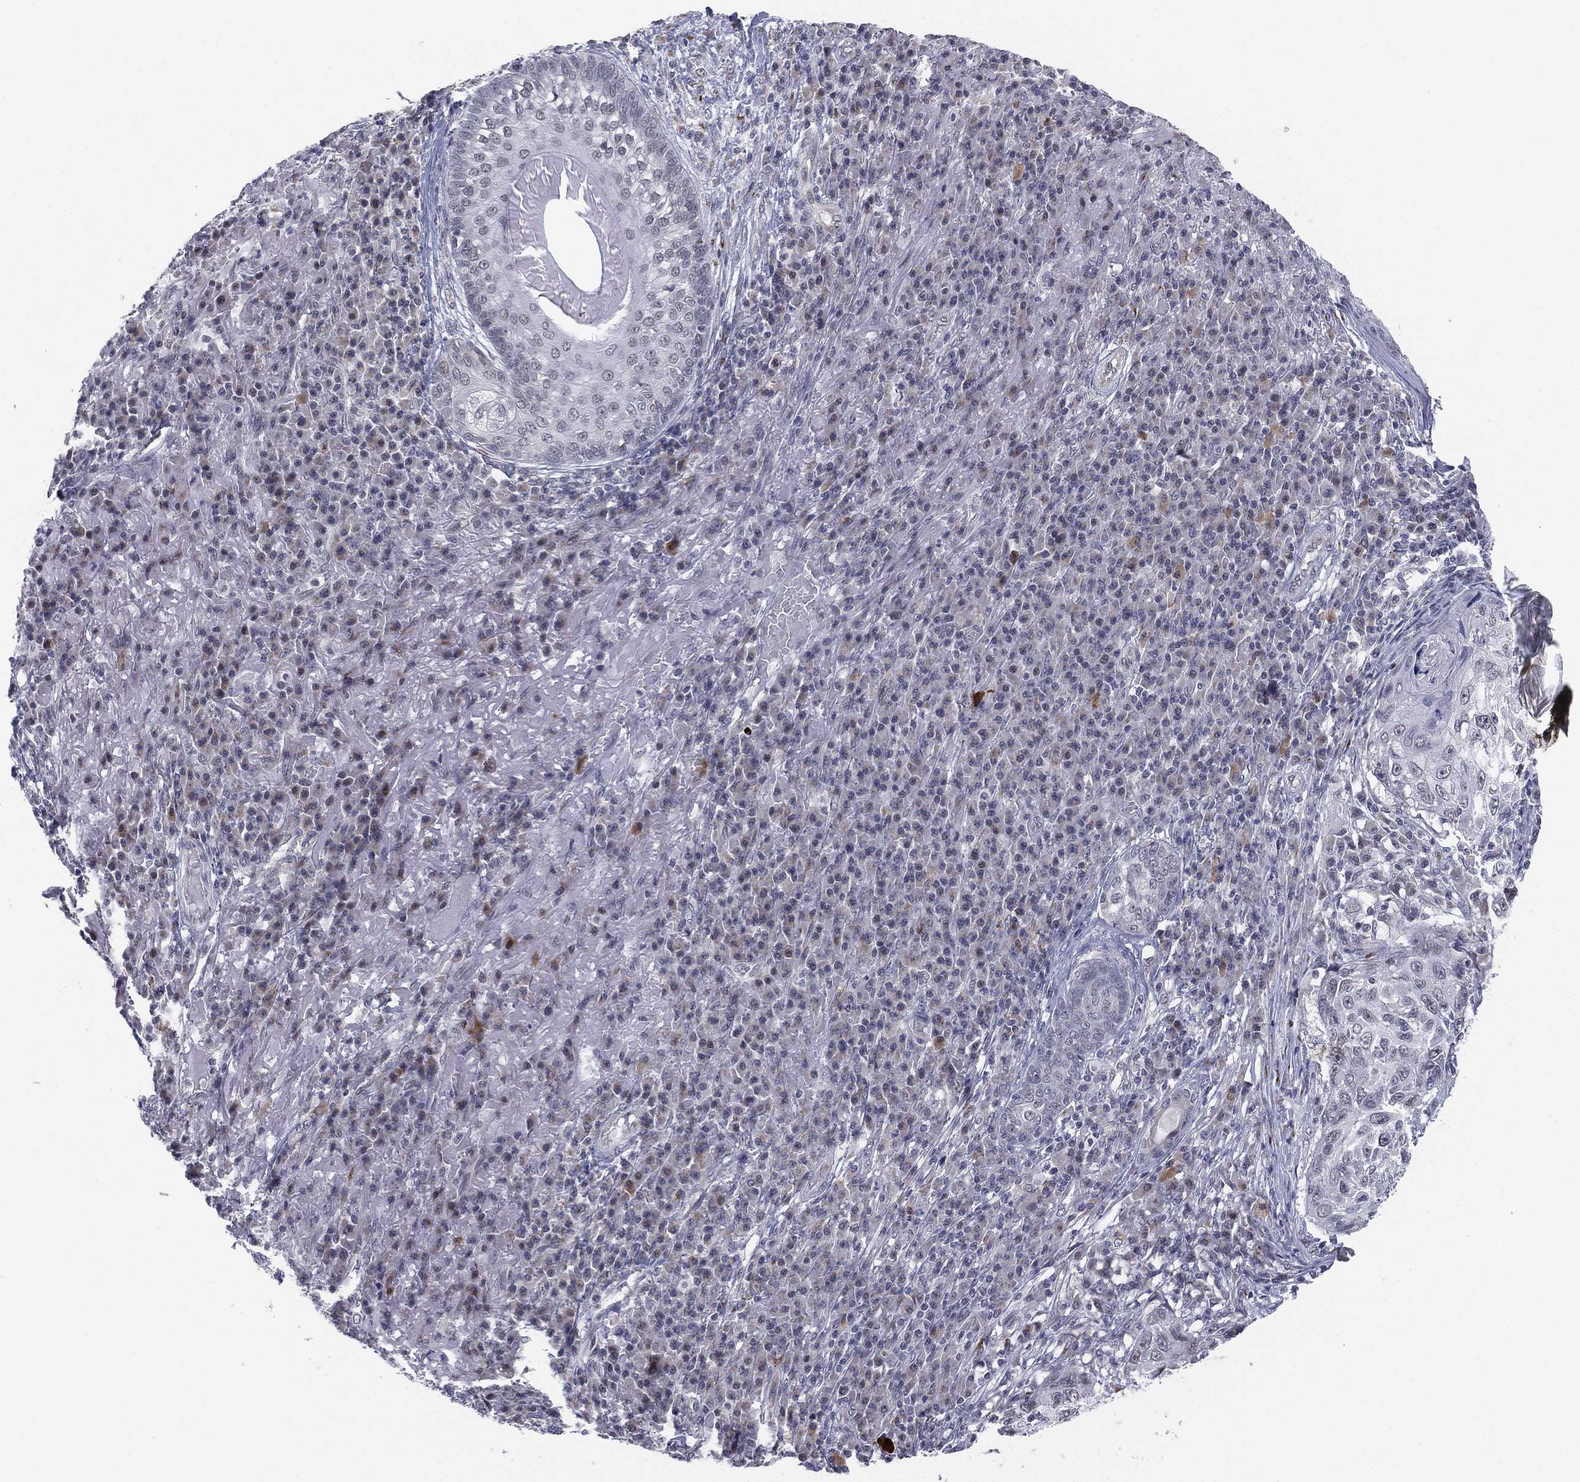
{"staining": {"intensity": "negative", "quantity": "none", "location": "none"}, "tissue": "skin cancer", "cell_type": "Tumor cells", "image_type": "cancer", "snomed": [{"axis": "morphology", "description": "Squamous cell carcinoma, NOS"}, {"axis": "topography", "description": "Skin"}], "caption": "Immunohistochemistry histopathology image of human squamous cell carcinoma (skin) stained for a protein (brown), which displays no expression in tumor cells. Brightfield microscopy of IHC stained with DAB (3,3'-diaminobenzidine) (brown) and hematoxylin (blue), captured at high magnification.", "gene": "CD177", "patient": {"sex": "male", "age": 92}}